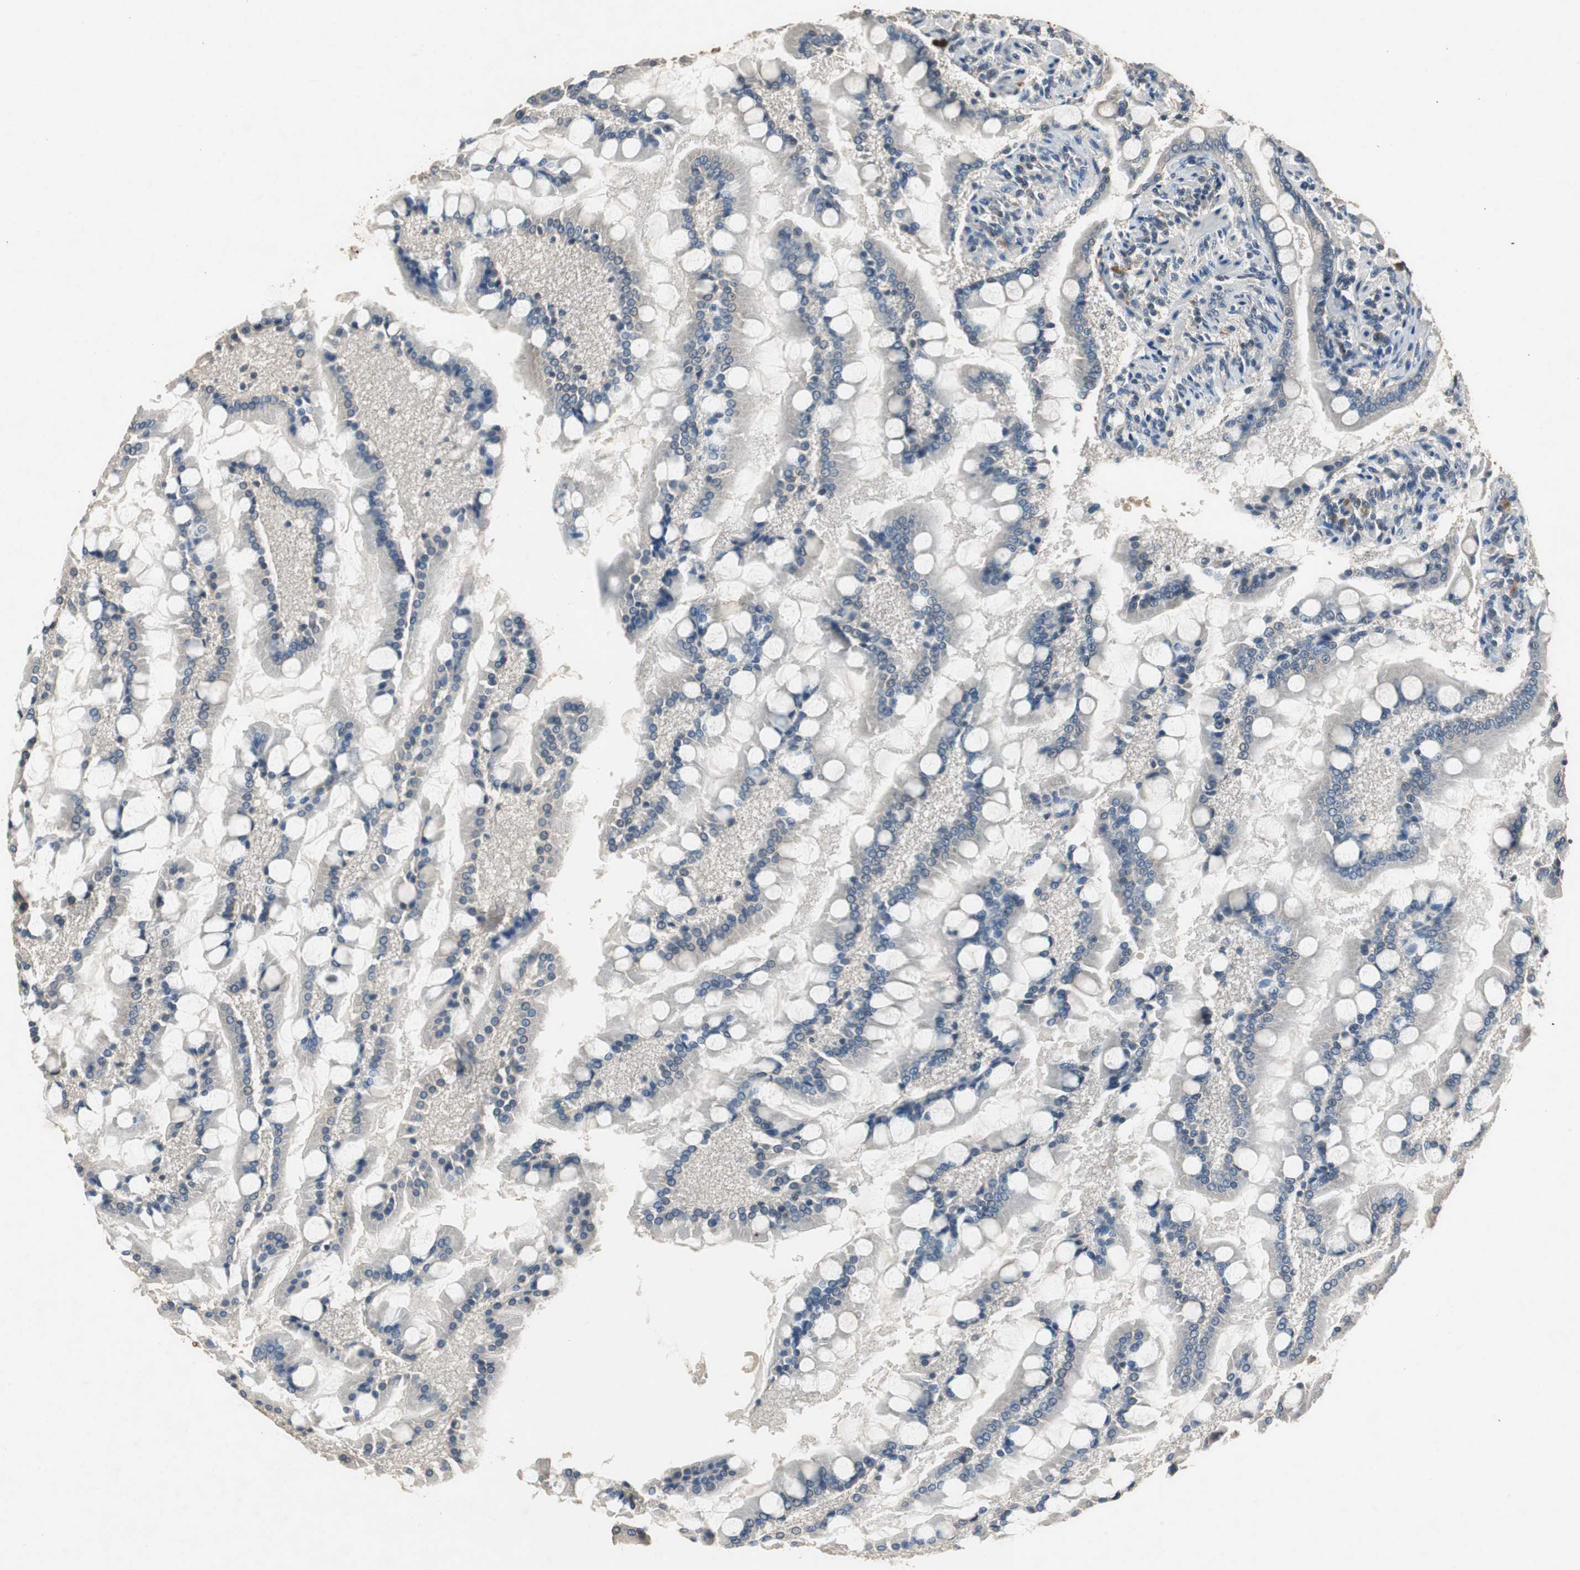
{"staining": {"intensity": "weak", "quantity": "25%-75%", "location": "cytoplasmic/membranous"}, "tissue": "small intestine", "cell_type": "Glandular cells", "image_type": "normal", "snomed": [{"axis": "morphology", "description": "Normal tissue, NOS"}, {"axis": "topography", "description": "Small intestine"}], "caption": "A brown stain shows weak cytoplasmic/membranous positivity of a protein in glandular cells of normal human small intestine. (DAB IHC, brown staining for protein, blue staining for nuclei).", "gene": "PI4KB", "patient": {"sex": "male", "age": 41}}